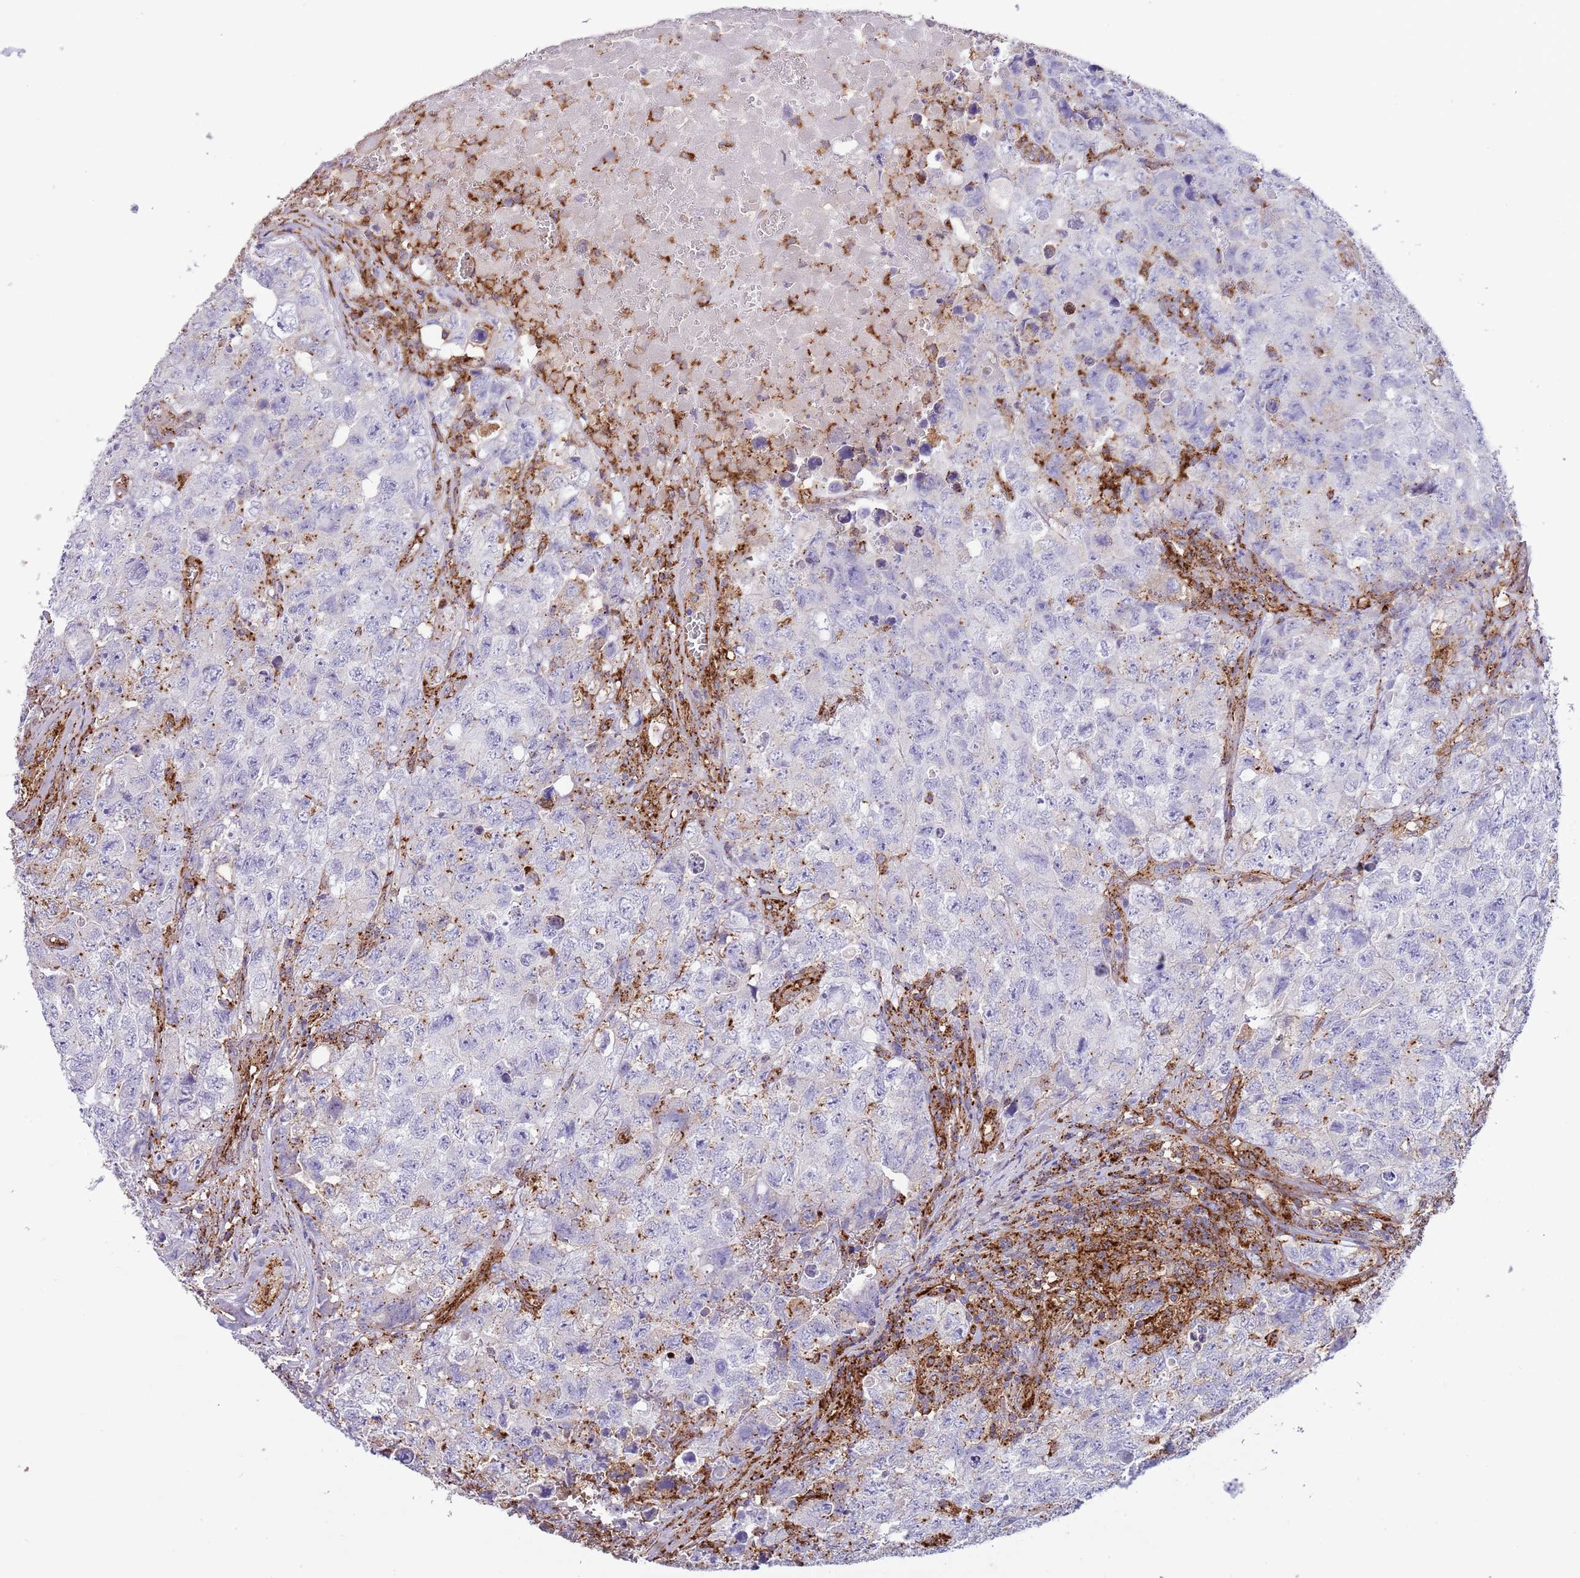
{"staining": {"intensity": "negative", "quantity": "none", "location": "none"}, "tissue": "testis cancer", "cell_type": "Tumor cells", "image_type": "cancer", "snomed": [{"axis": "morphology", "description": "Carcinoma, Embryonal, NOS"}, {"axis": "topography", "description": "Testis"}], "caption": "An immunohistochemistry micrograph of embryonal carcinoma (testis) is shown. There is no staining in tumor cells of embryonal carcinoma (testis).", "gene": "ABHD17A", "patient": {"sex": "male", "age": 31}}